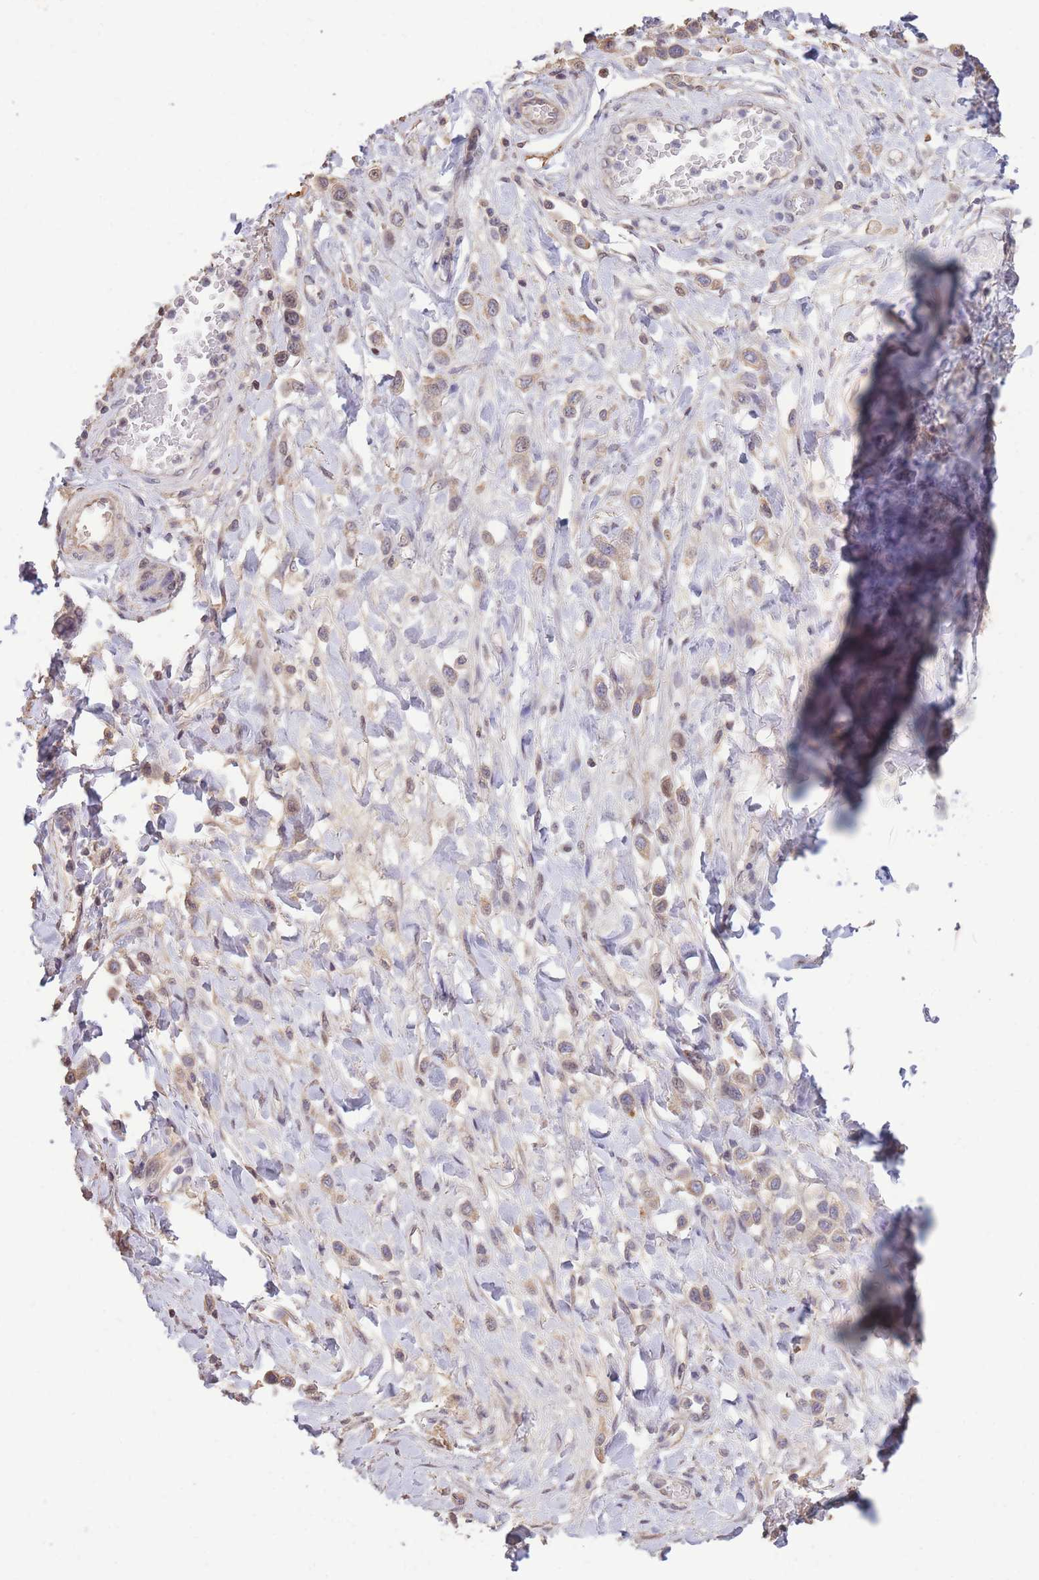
{"staining": {"intensity": "weak", "quantity": ">75%", "location": "cytoplasmic/membranous"}, "tissue": "stomach cancer", "cell_type": "Tumor cells", "image_type": "cancer", "snomed": [{"axis": "morphology", "description": "Adenocarcinoma, NOS"}, {"axis": "topography", "description": "Stomach"}], "caption": "Protein expression by immunohistochemistry exhibits weak cytoplasmic/membranous staining in about >75% of tumor cells in stomach cancer. (brown staining indicates protein expression, while blue staining denotes nuclei).", "gene": "RGS14", "patient": {"sex": "female", "age": 65}}